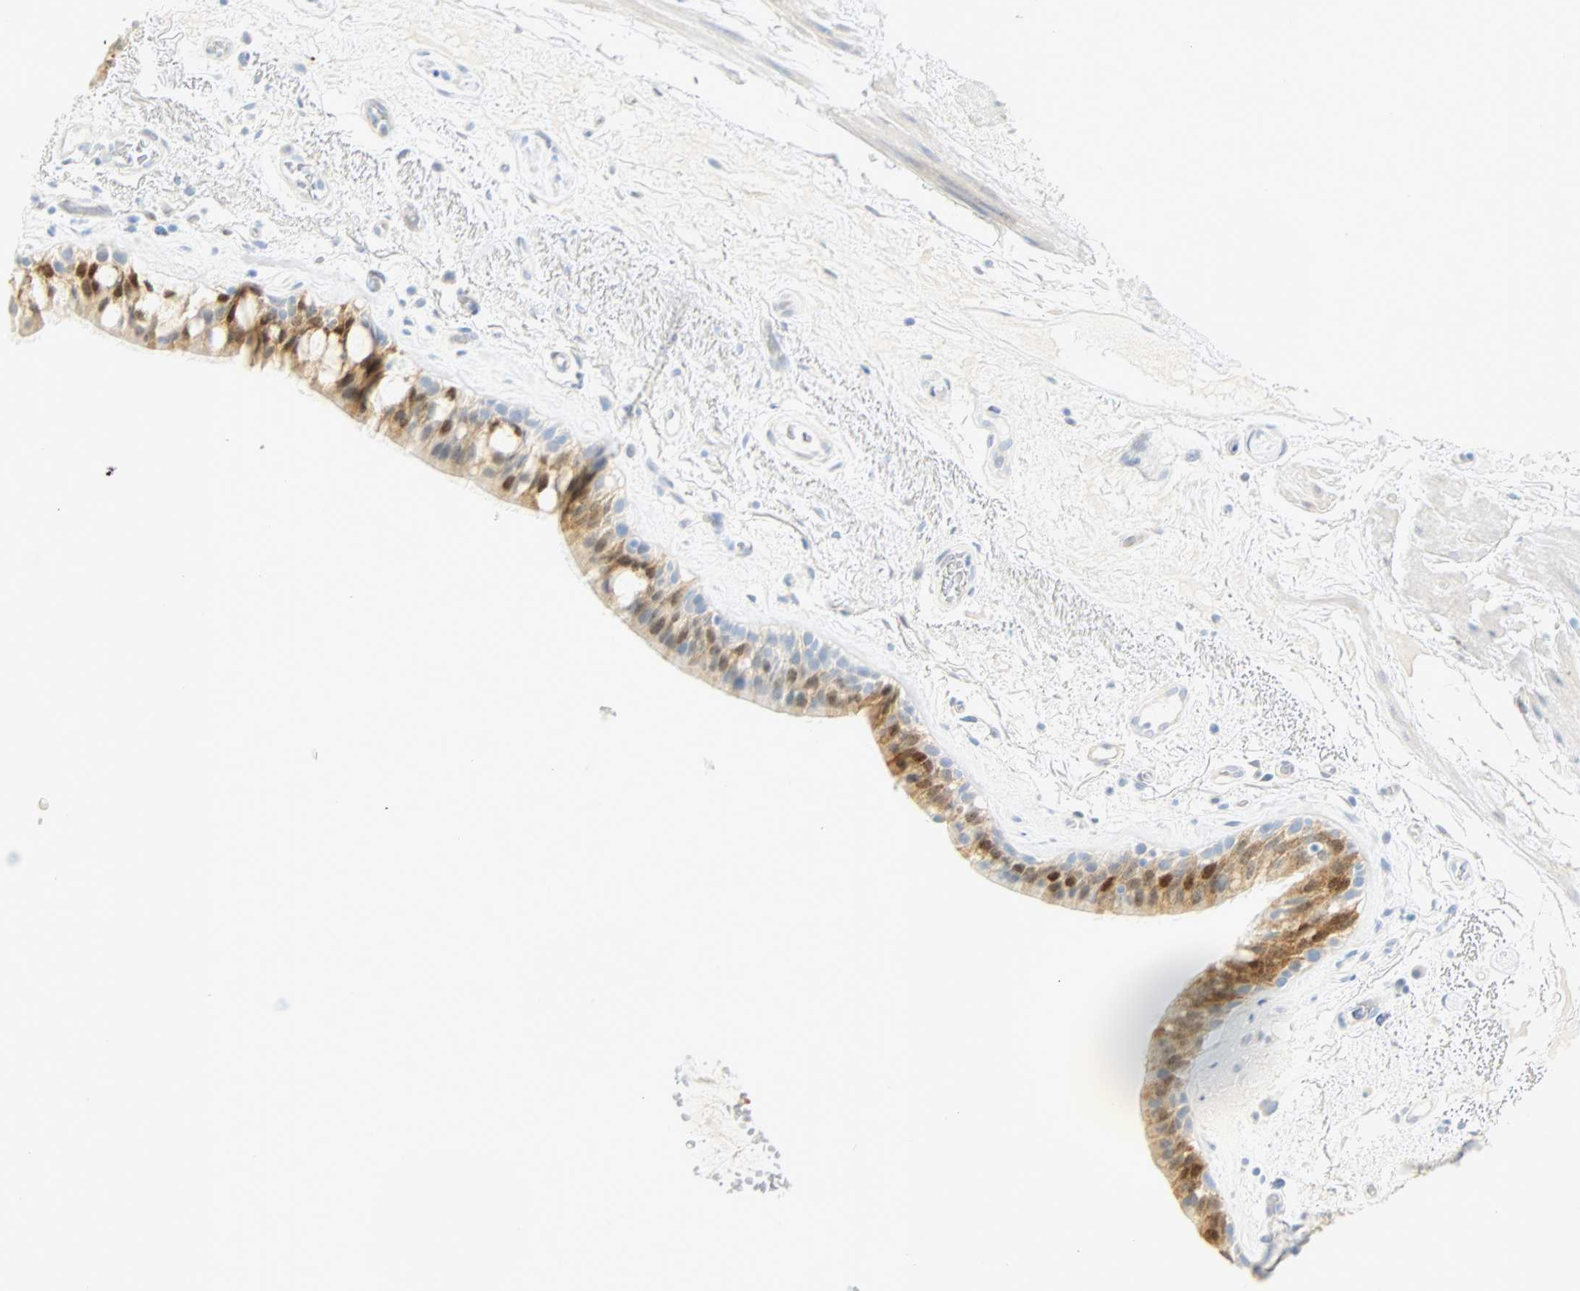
{"staining": {"intensity": "strong", "quantity": "25%-75%", "location": "cytoplasmic/membranous,nuclear"}, "tissue": "bronchus", "cell_type": "Respiratory epithelial cells", "image_type": "normal", "snomed": [{"axis": "morphology", "description": "Normal tissue, NOS"}, {"axis": "topography", "description": "Bronchus"}], "caption": "Immunohistochemistry of unremarkable bronchus exhibits high levels of strong cytoplasmic/membranous,nuclear staining in about 25%-75% of respiratory epithelial cells. (IHC, brightfield microscopy, high magnification).", "gene": "SELENBP1", "patient": {"sex": "male", "age": 66}}